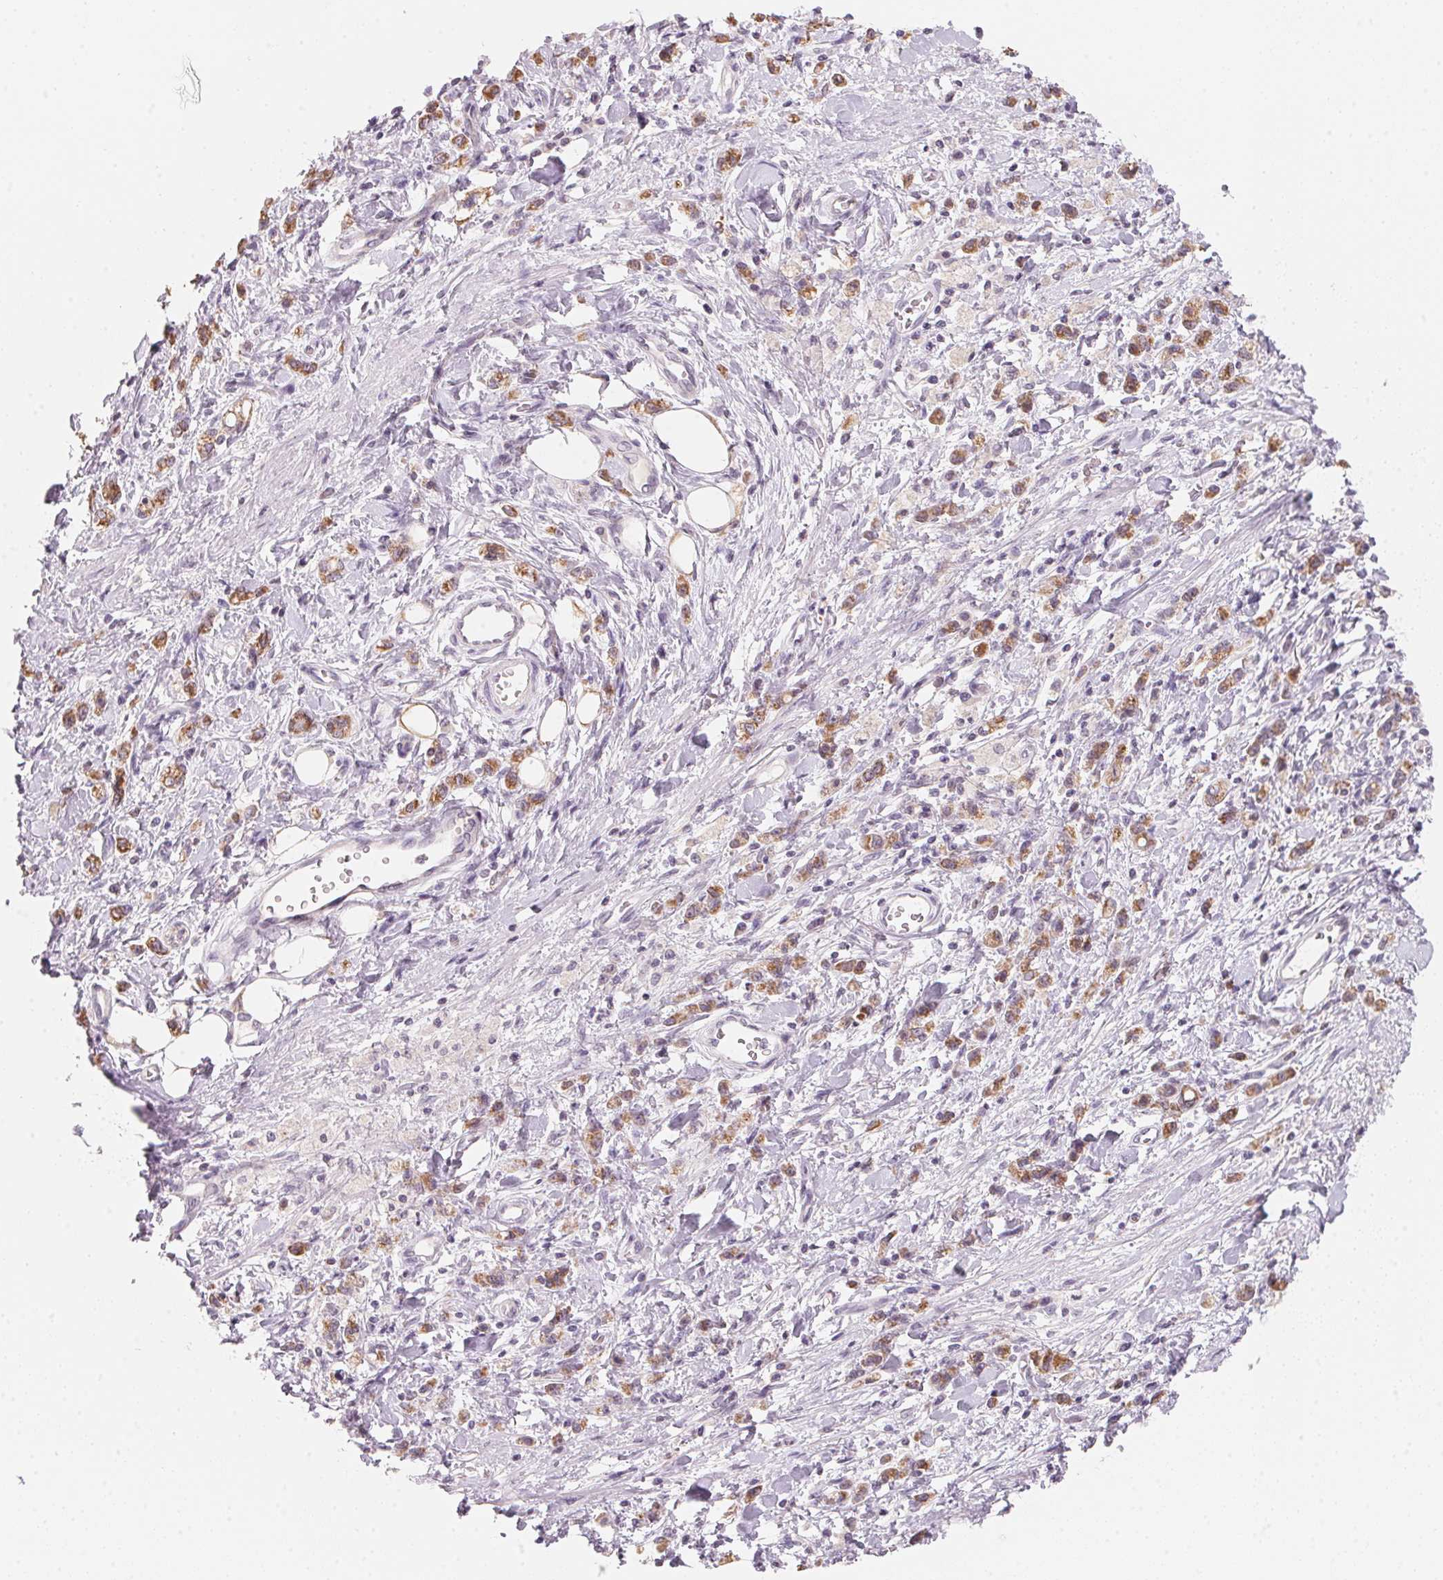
{"staining": {"intensity": "moderate", "quantity": ">75%", "location": "cytoplasmic/membranous"}, "tissue": "stomach cancer", "cell_type": "Tumor cells", "image_type": "cancer", "snomed": [{"axis": "morphology", "description": "Adenocarcinoma, NOS"}, {"axis": "topography", "description": "Stomach"}], "caption": "Adenocarcinoma (stomach) was stained to show a protein in brown. There is medium levels of moderate cytoplasmic/membranous staining in approximately >75% of tumor cells.", "gene": "ANKRD31", "patient": {"sex": "male", "age": 77}}